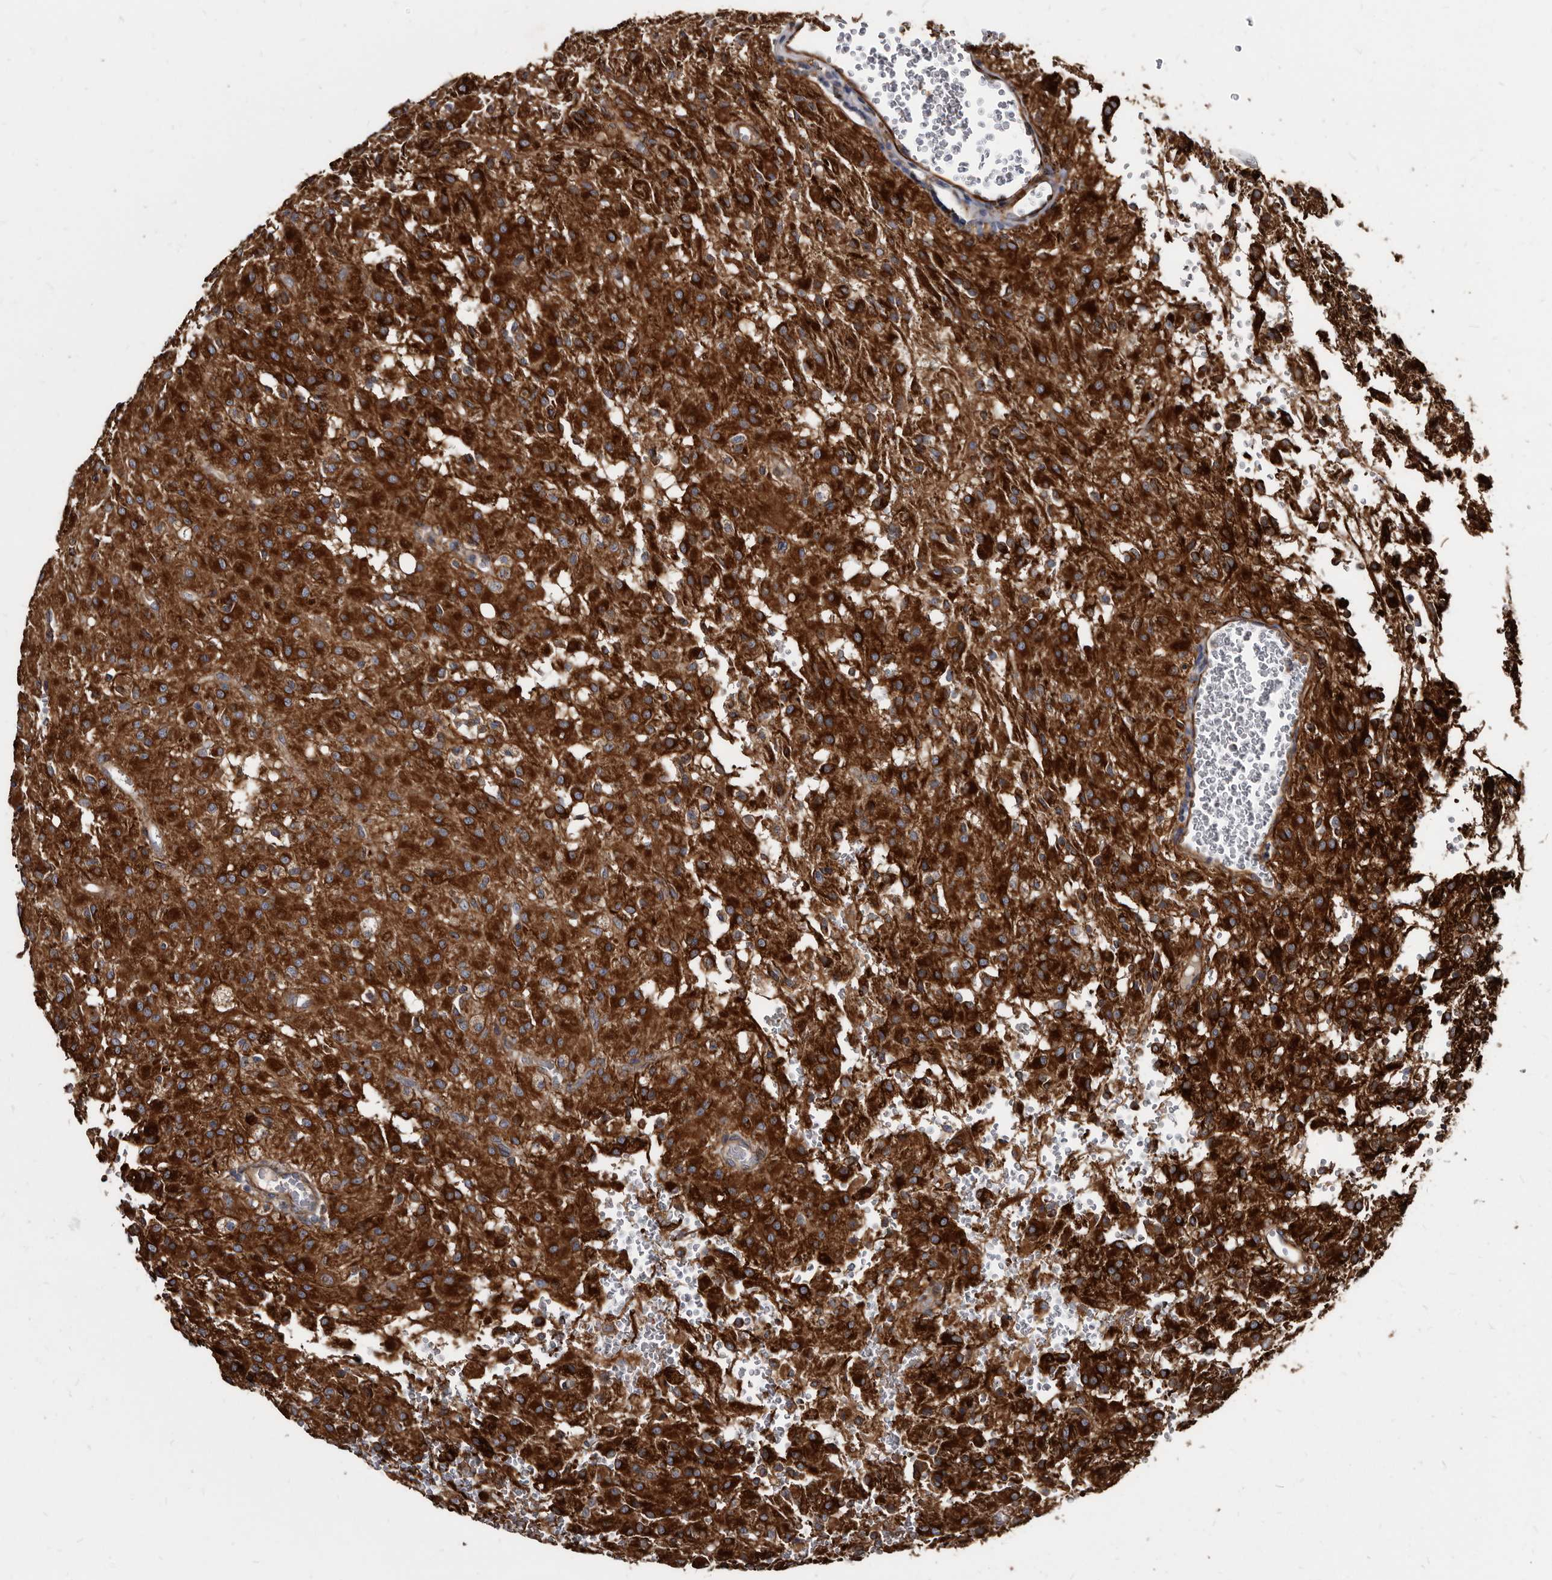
{"staining": {"intensity": "strong", "quantity": ">75%", "location": "cytoplasmic/membranous"}, "tissue": "glioma", "cell_type": "Tumor cells", "image_type": "cancer", "snomed": [{"axis": "morphology", "description": "Glioma, malignant, High grade"}, {"axis": "topography", "description": "Brain"}], "caption": "Immunohistochemistry (IHC) of high-grade glioma (malignant) shows high levels of strong cytoplasmic/membranous positivity in approximately >75% of tumor cells.", "gene": "KCTD20", "patient": {"sex": "female", "age": 59}}